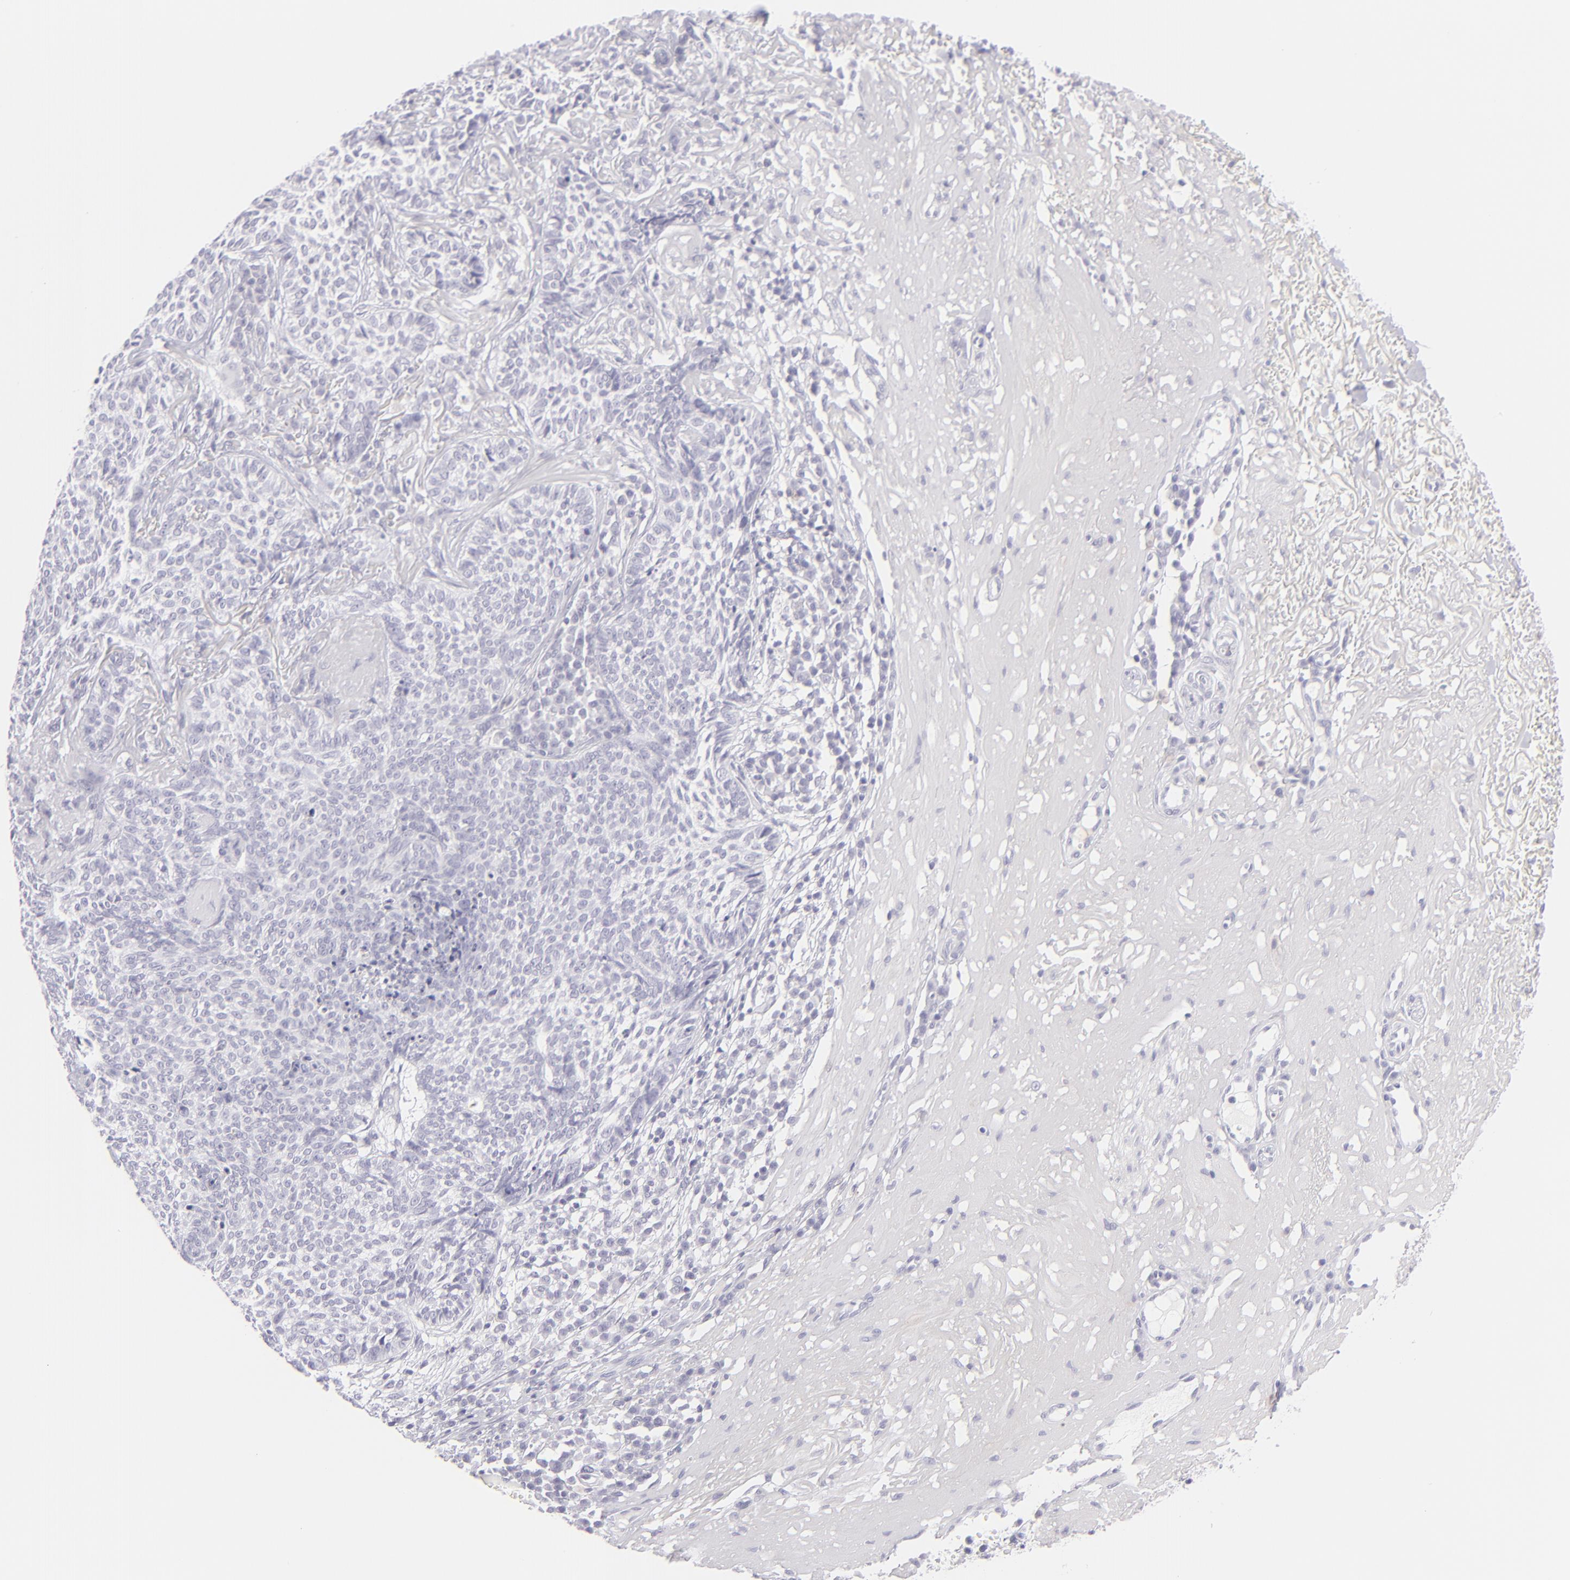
{"staining": {"intensity": "negative", "quantity": "none", "location": "none"}, "tissue": "skin cancer", "cell_type": "Tumor cells", "image_type": "cancer", "snomed": [{"axis": "morphology", "description": "Basal cell carcinoma"}, {"axis": "topography", "description": "Skin"}], "caption": "Human skin cancer stained for a protein using immunohistochemistry exhibits no expression in tumor cells.", "gene": "FCER2", "patient": {"sex": "female", "age": 89}}